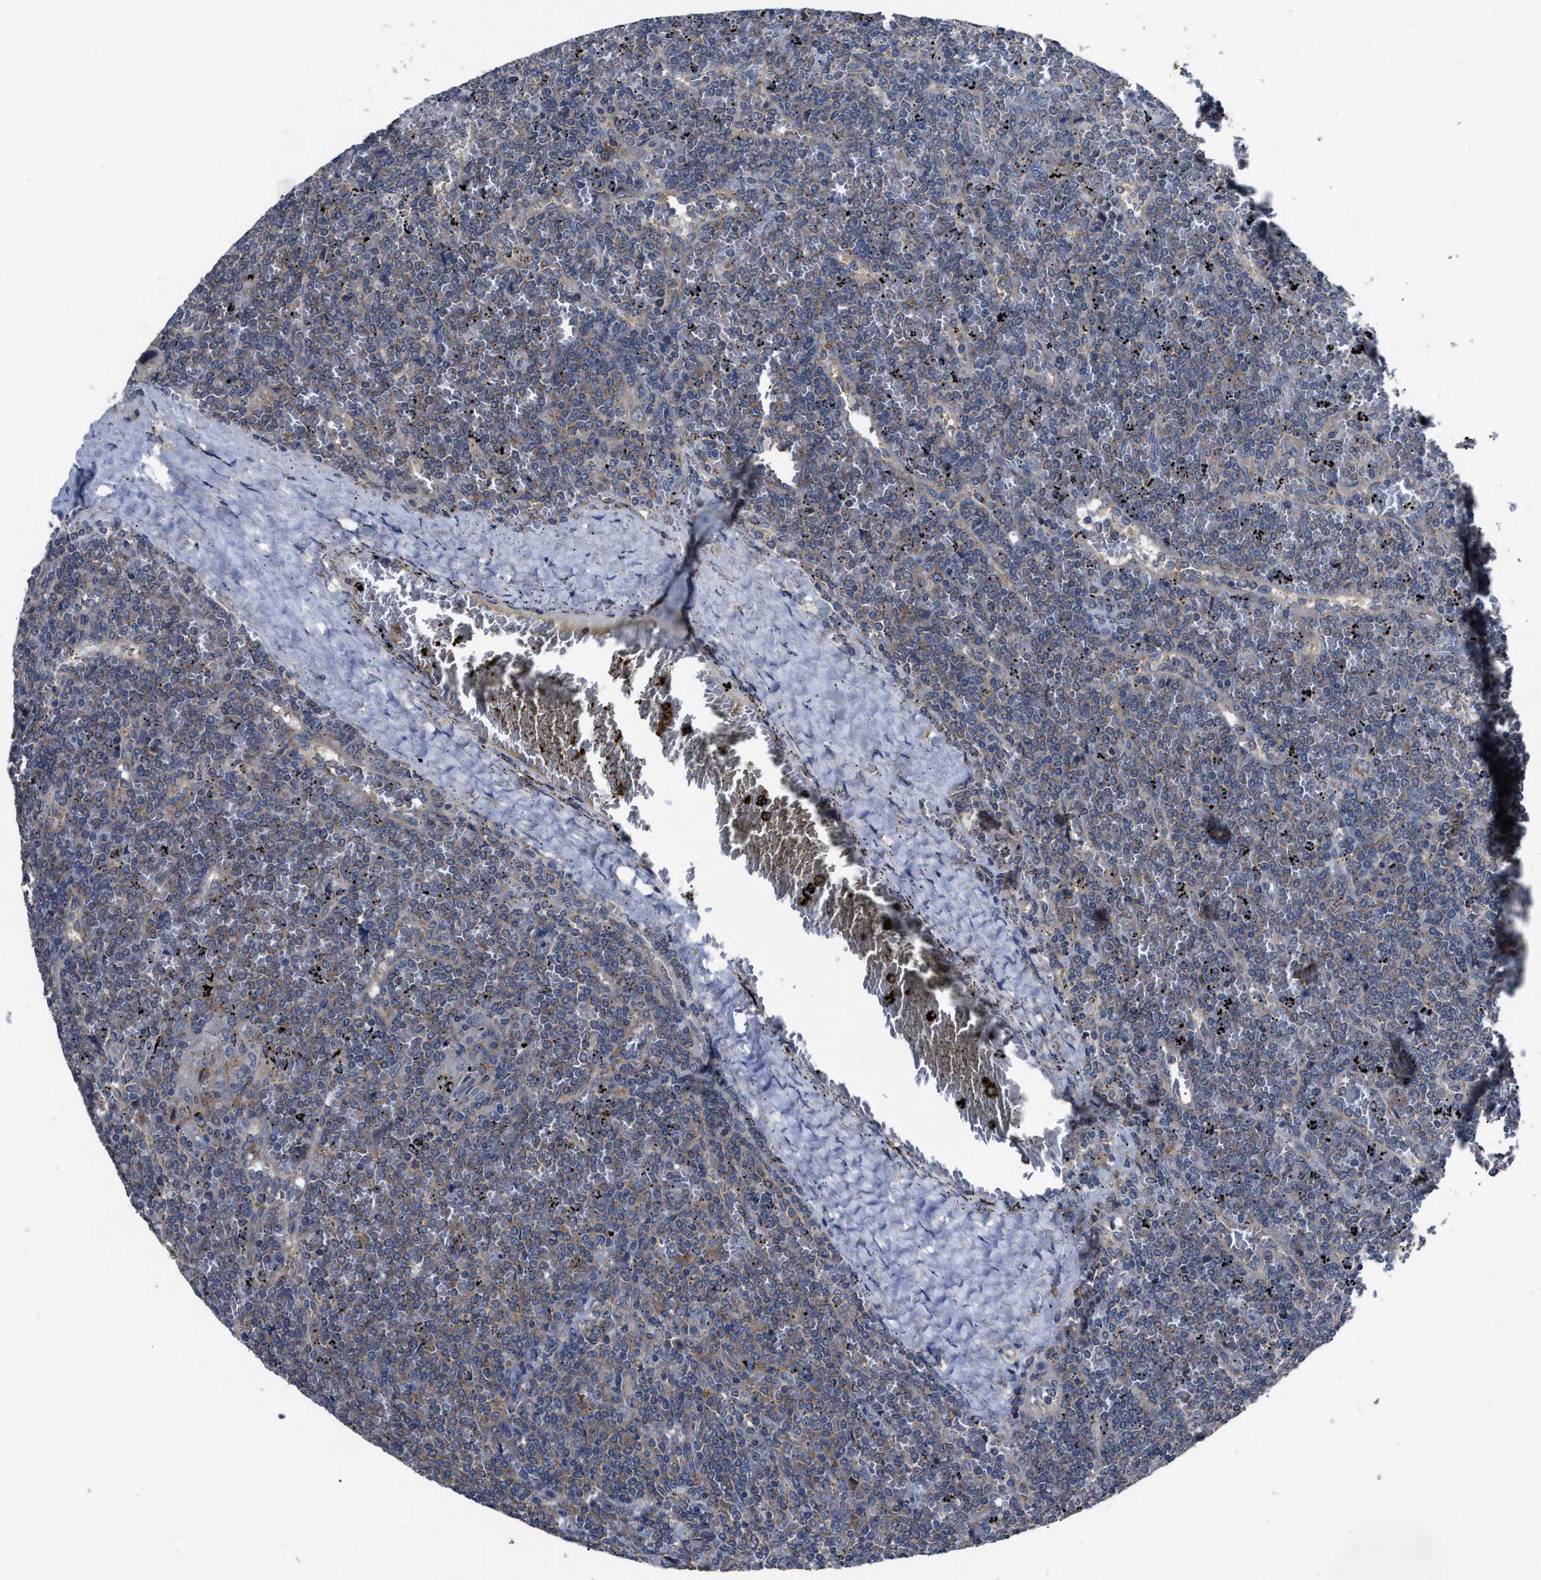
{"staining": {"intensity": "weak", "quantity": "<25%", "location": "cytoplasmic/membranous"}, "tissue": "lymphoma", "cell_type": "Tumor cells", "image_type": "cancer", "snomed": [{"axis": "morphology", "description": "Malignant lymphoma, non-Hodgkin's type, Low grade"}, {"axis": "topography", "description": "Spleen"}], "caption": "Tumor cells are negative for brown protein staining in malignant lymphoma, non-Hodgkin's type (low-grade). (DAB immunohistochemistry (IHC) visualized using brightfield microscopy, high magnification).", "gene": "UPF1", "patient": {"sex": "female", "age": 19}}